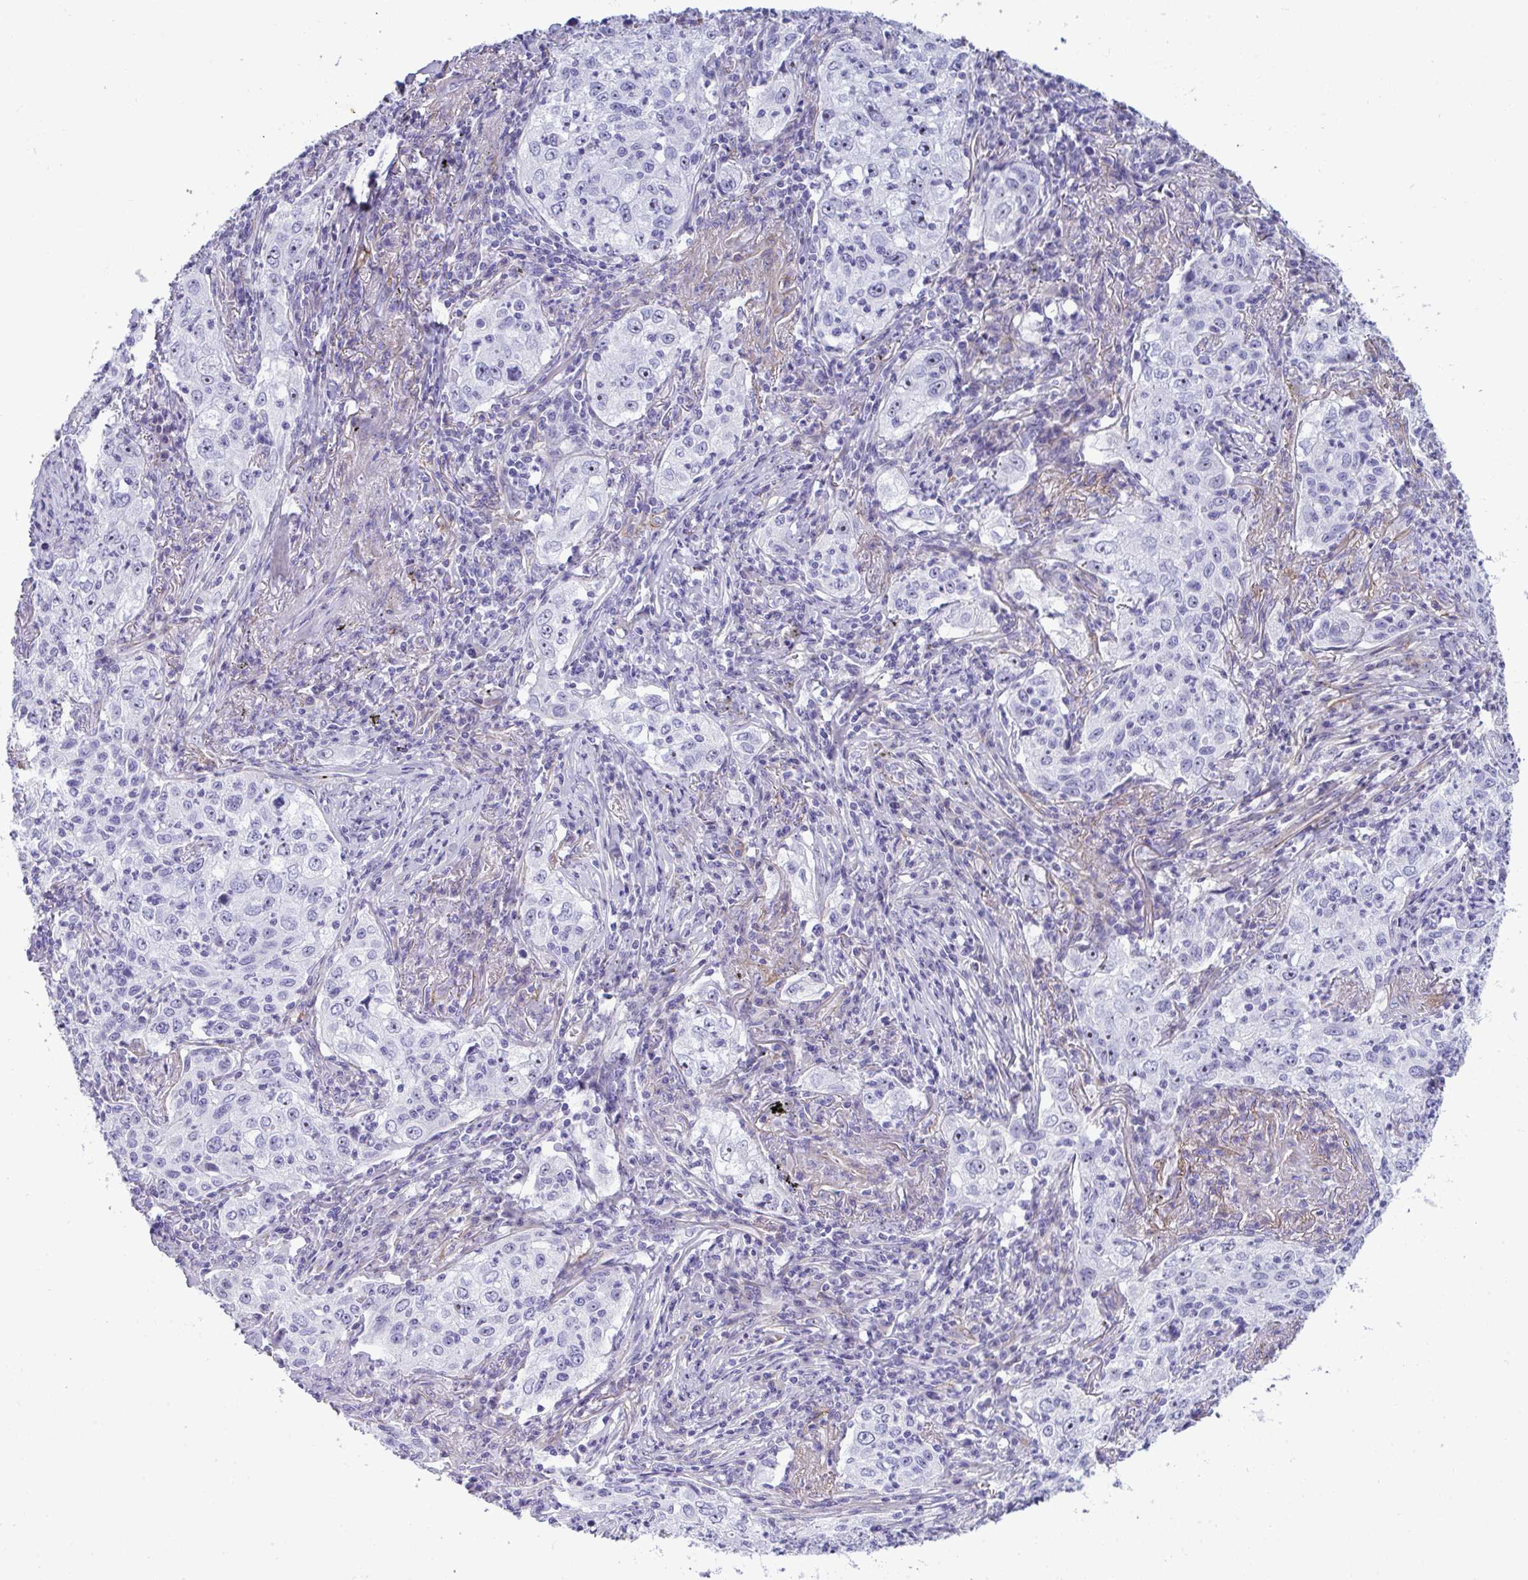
{"staining": {"intensity": "moderate", "quantity": "<25%", "location": "nuclear"}, "tissue": "lung cancer", "cell_type": "Tumor cells", "image_type": "cancer", "snomed": [{"axis": "morphology", "description": "Squamous cell carcinoma, NOS"}, {"axis": "topography", "description": "Lung"}], "caption": "Moderate nuclear protein staining is appreciated in approximately <25% of tumor cells in lung cancer.", "gene": "LHFPL6", "patient": {"sex": "male", "age": 71}}